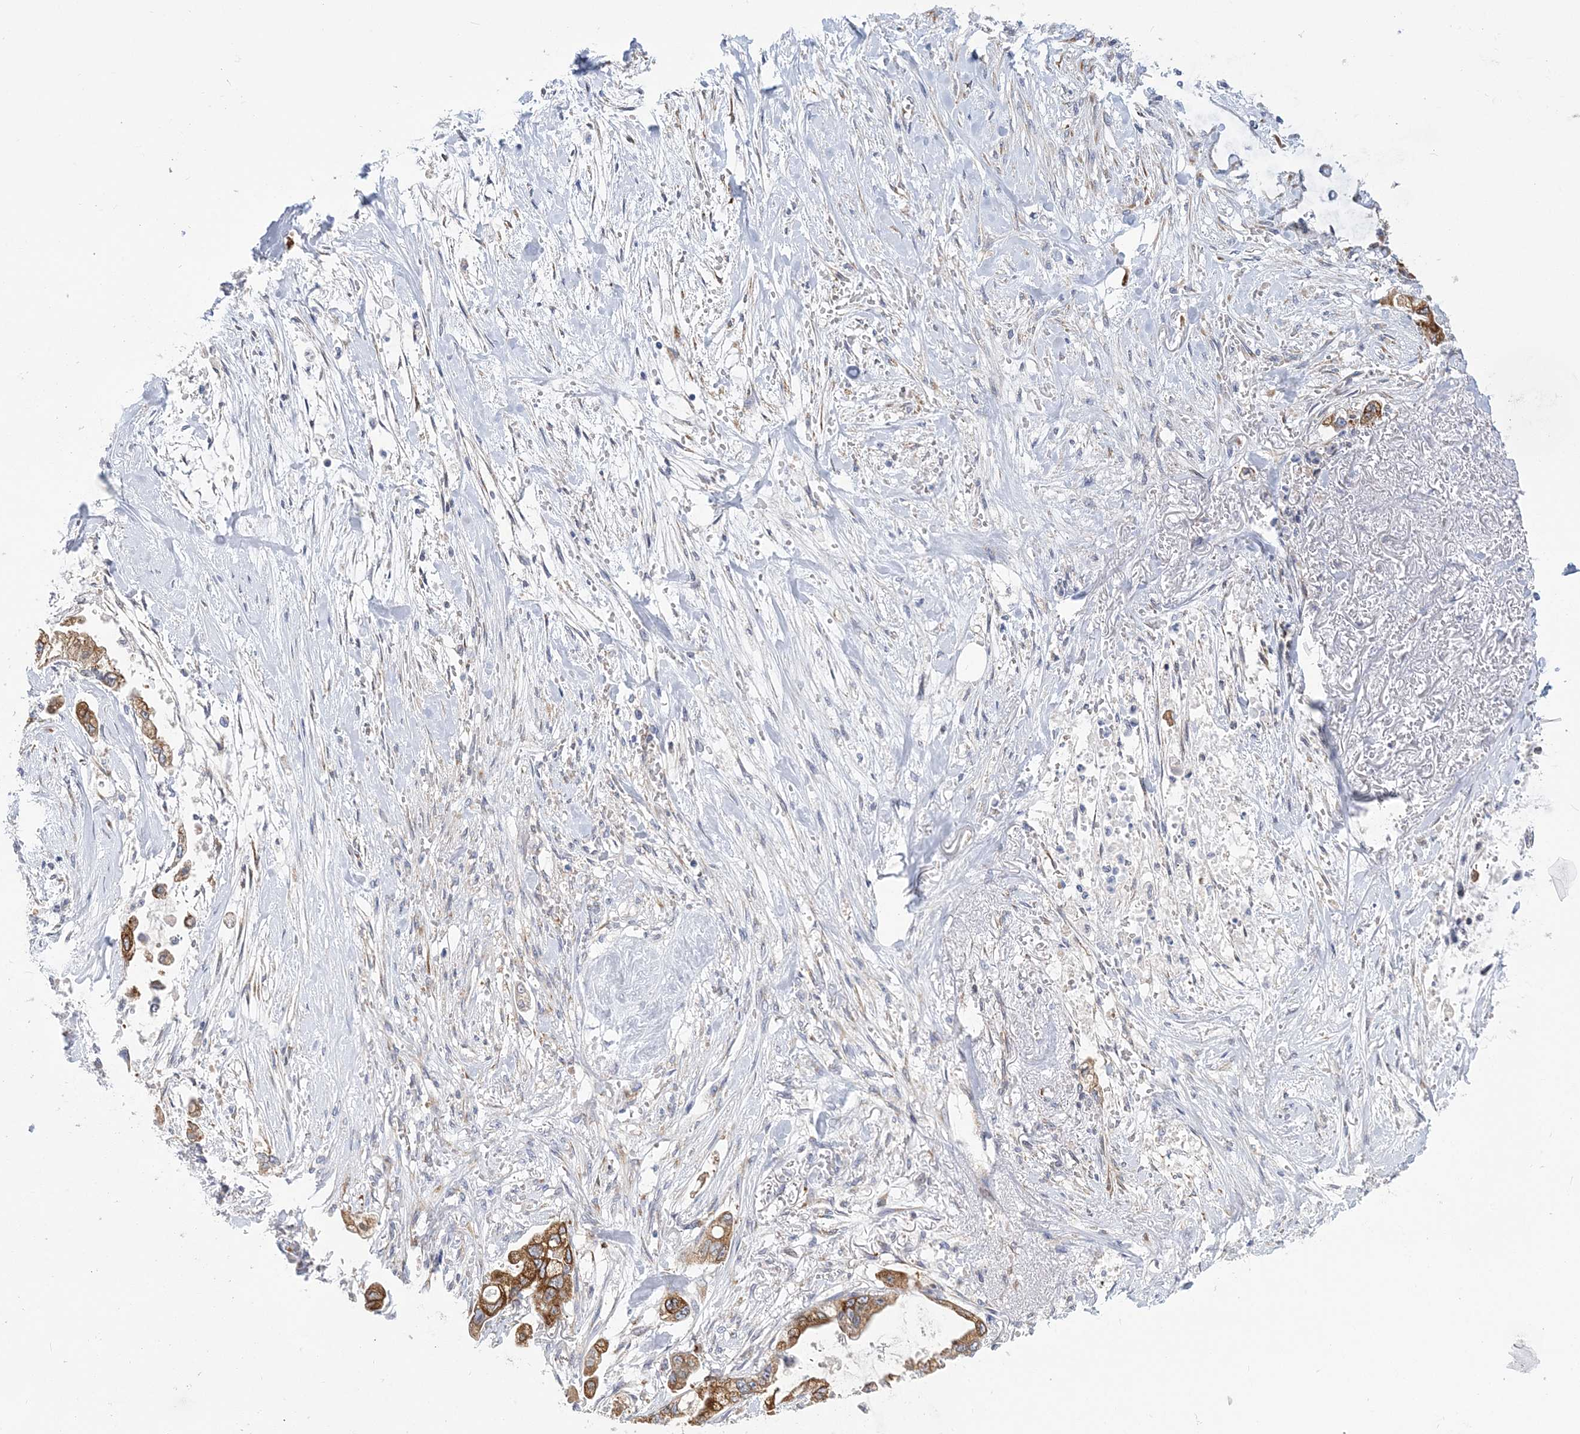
{"staining": {"intensity": "strong", "quantity": ">75%", "location": "cytoplasmic/membranous"}, "tissue": "stomach cancer", "cell_type": "Tumor cells", "image_type": "cancer", "snomed": [{"axis": "morphology", "description": "Adenocarcinoma, NOS"}, {"axis": "topography", "description": "Stomach"}], "caption": "Protein staining of adenocarcinoma (stomach) tissue demonstrates strong cytoplasmic/membranous expression in about >75% of tumor cells.", "gene": "PLEKHG4B", "patient": {"sex": "male", "age": 62}}